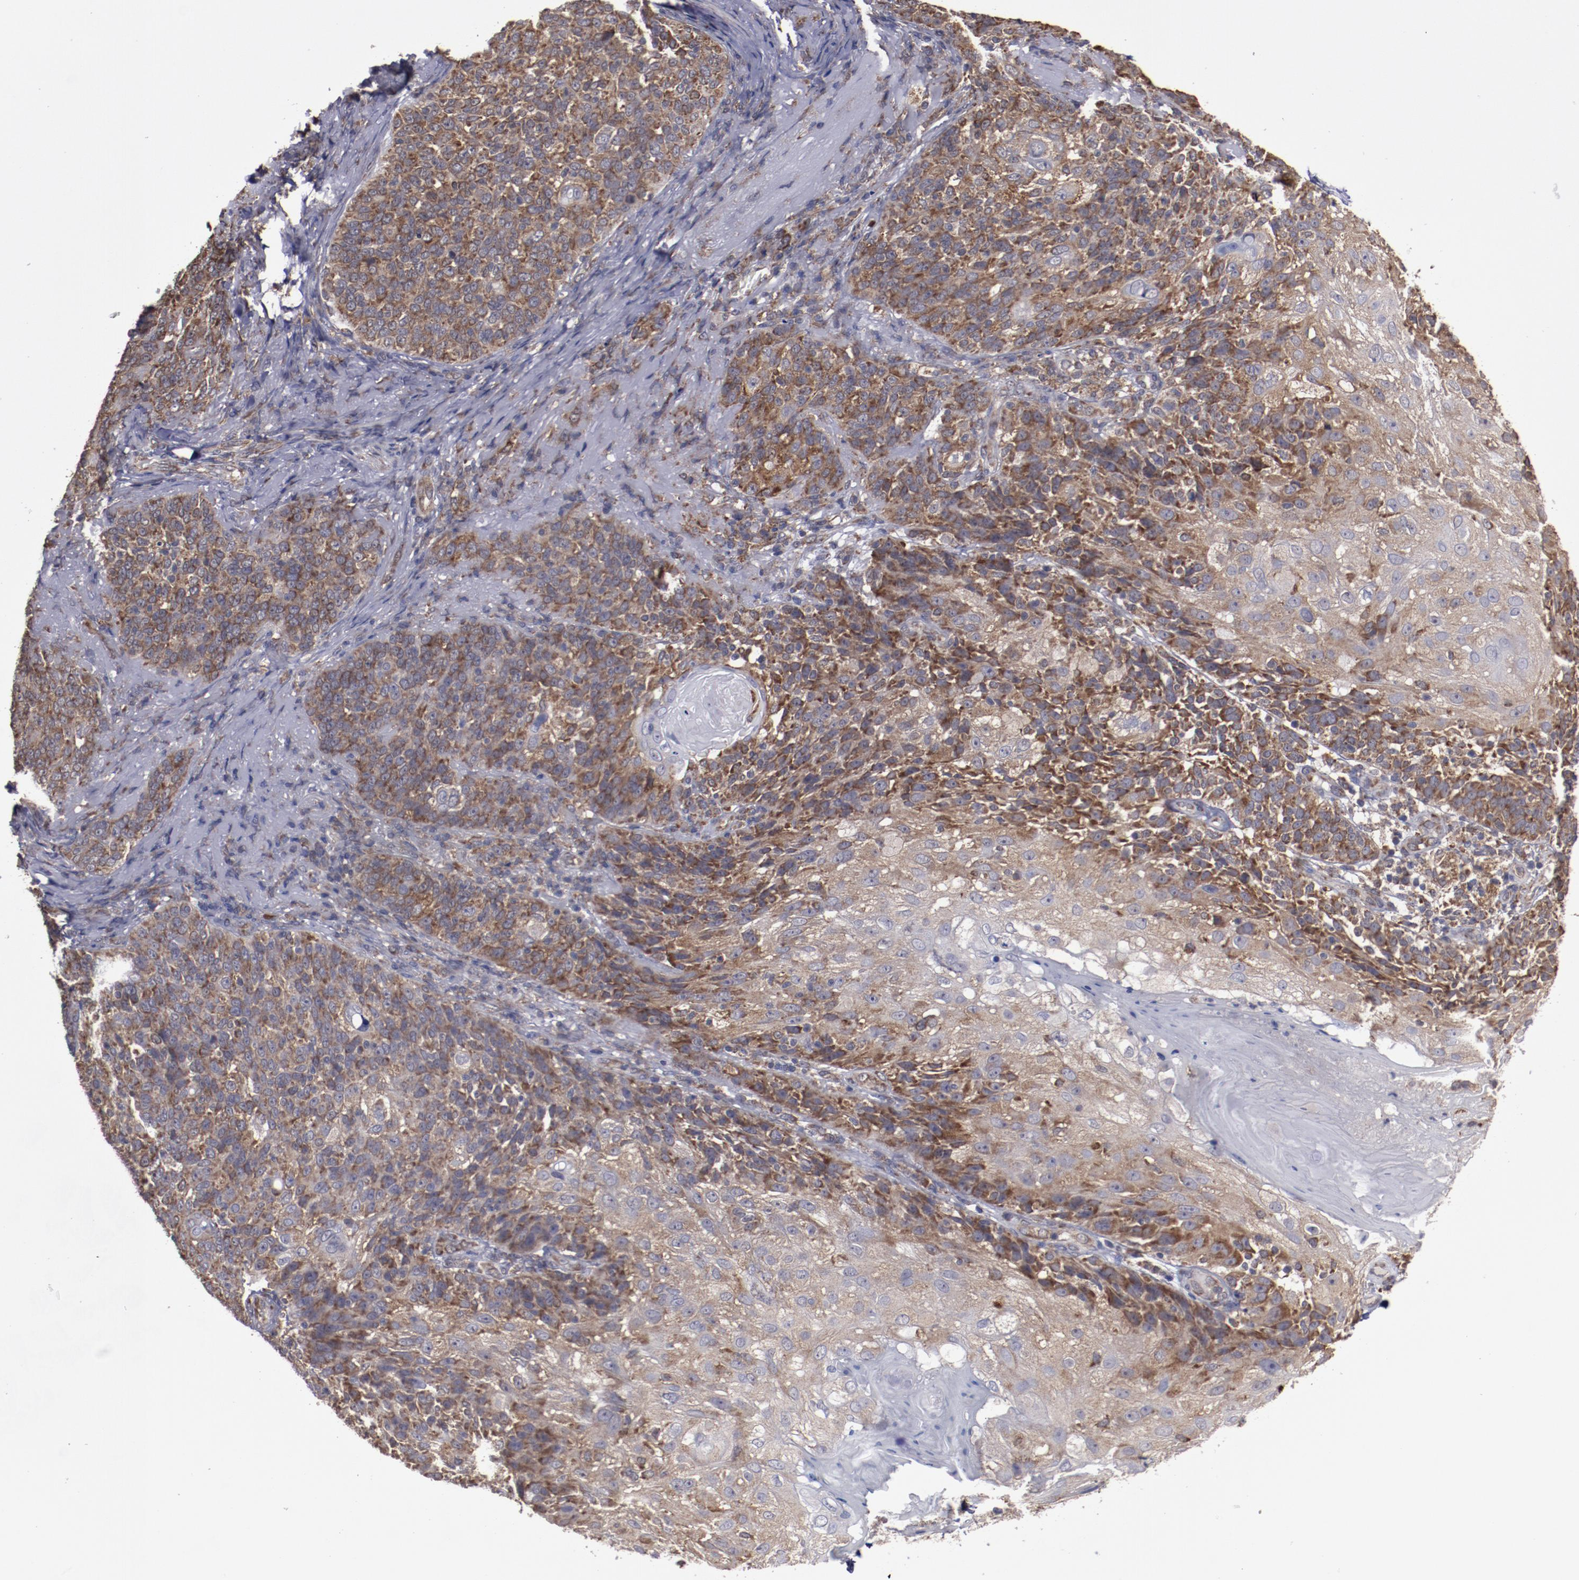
{"staining": {"intensity": "strong", "quantity": "25%-75%", "location": "cytoplasmic/membranous"}, "tissue": "skin cancer", "cell_type": "Tumor cells", "image_type": "cancer", "snomed": [{"axis": "morphology", "description": "Normal tissue, NOS"}, {"axis": "morphology", "description": "Squamous cell carcinoma, NOS"}, {"axis": "topography", "description": "Skin"}], "caption": "Immunohistochemistry photomicrograph of neoplastic tissue: human skin cancer stained using immunohistochemistry (IHC) displays high levels of strong protein expression localized specifically in the cytoplasmic/membranous of tumor cells, appearing as a cytoplasmic/membranous brown color.", "gene": "RPS4Y1", "patient": {"sex": "female", "age": 83}}